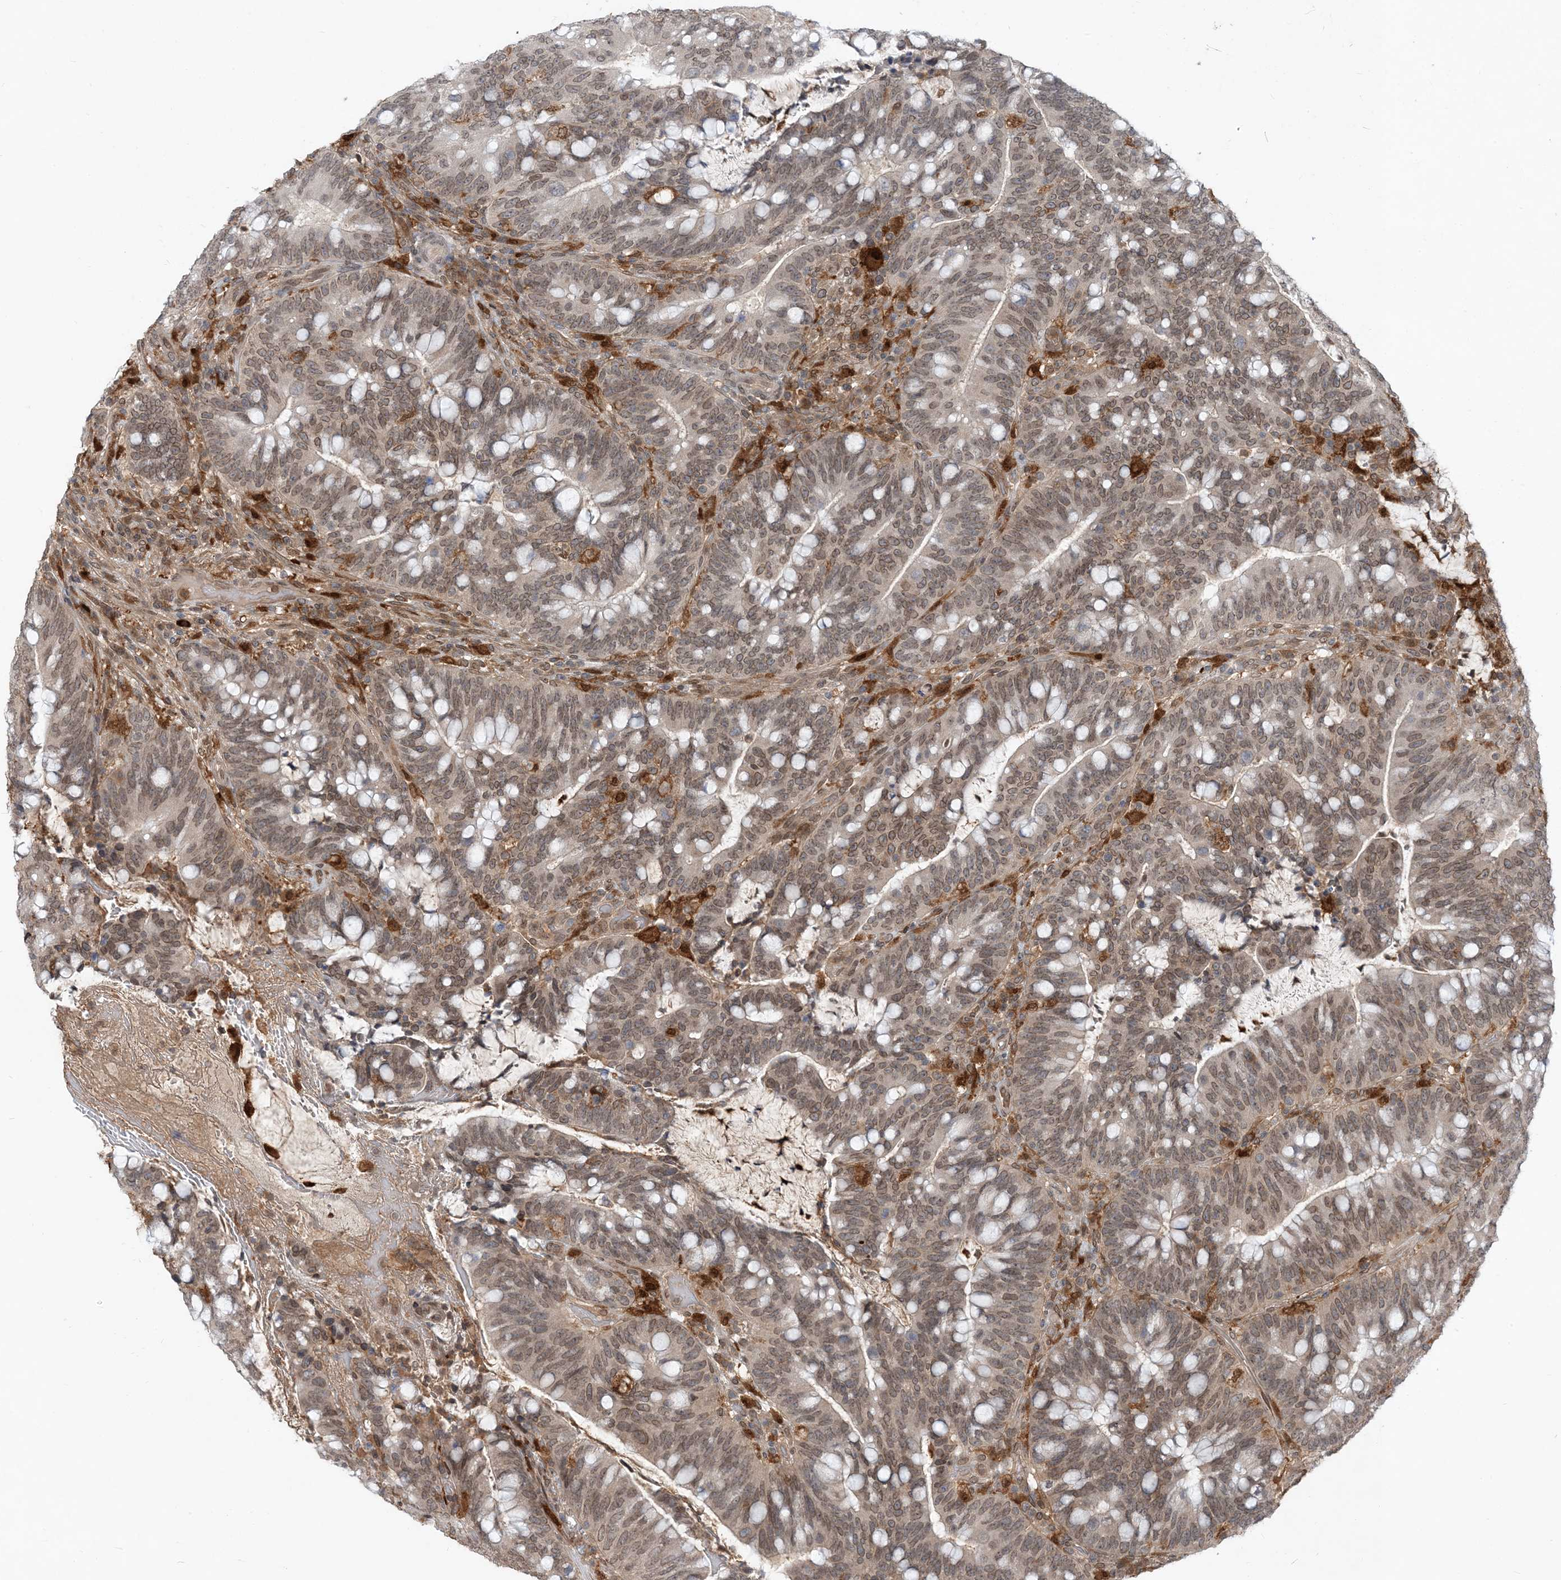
{"staining": {"intensity": "weak", "quantity": ">75%", "location": "cytoplasmic/membranous,nuclear"}, "tissue": "colorectal cancer", "cell_type": "Tumor cells", "image_type": "cancer", "snomed": [{"axis": "morphology", "description": "Adenocarcinoma, NOS"}, {"axis": "topography", "description": "Colon"}], "caption": "A photomicrograph of human adenocarcinoma (colorectal) stained for a protein demonstrates weak cytoplasmic/membranous and nuclear brown staining in tumor cells.", "gene": "NAGK", "patient": {"sex": "female", "age": 66}}